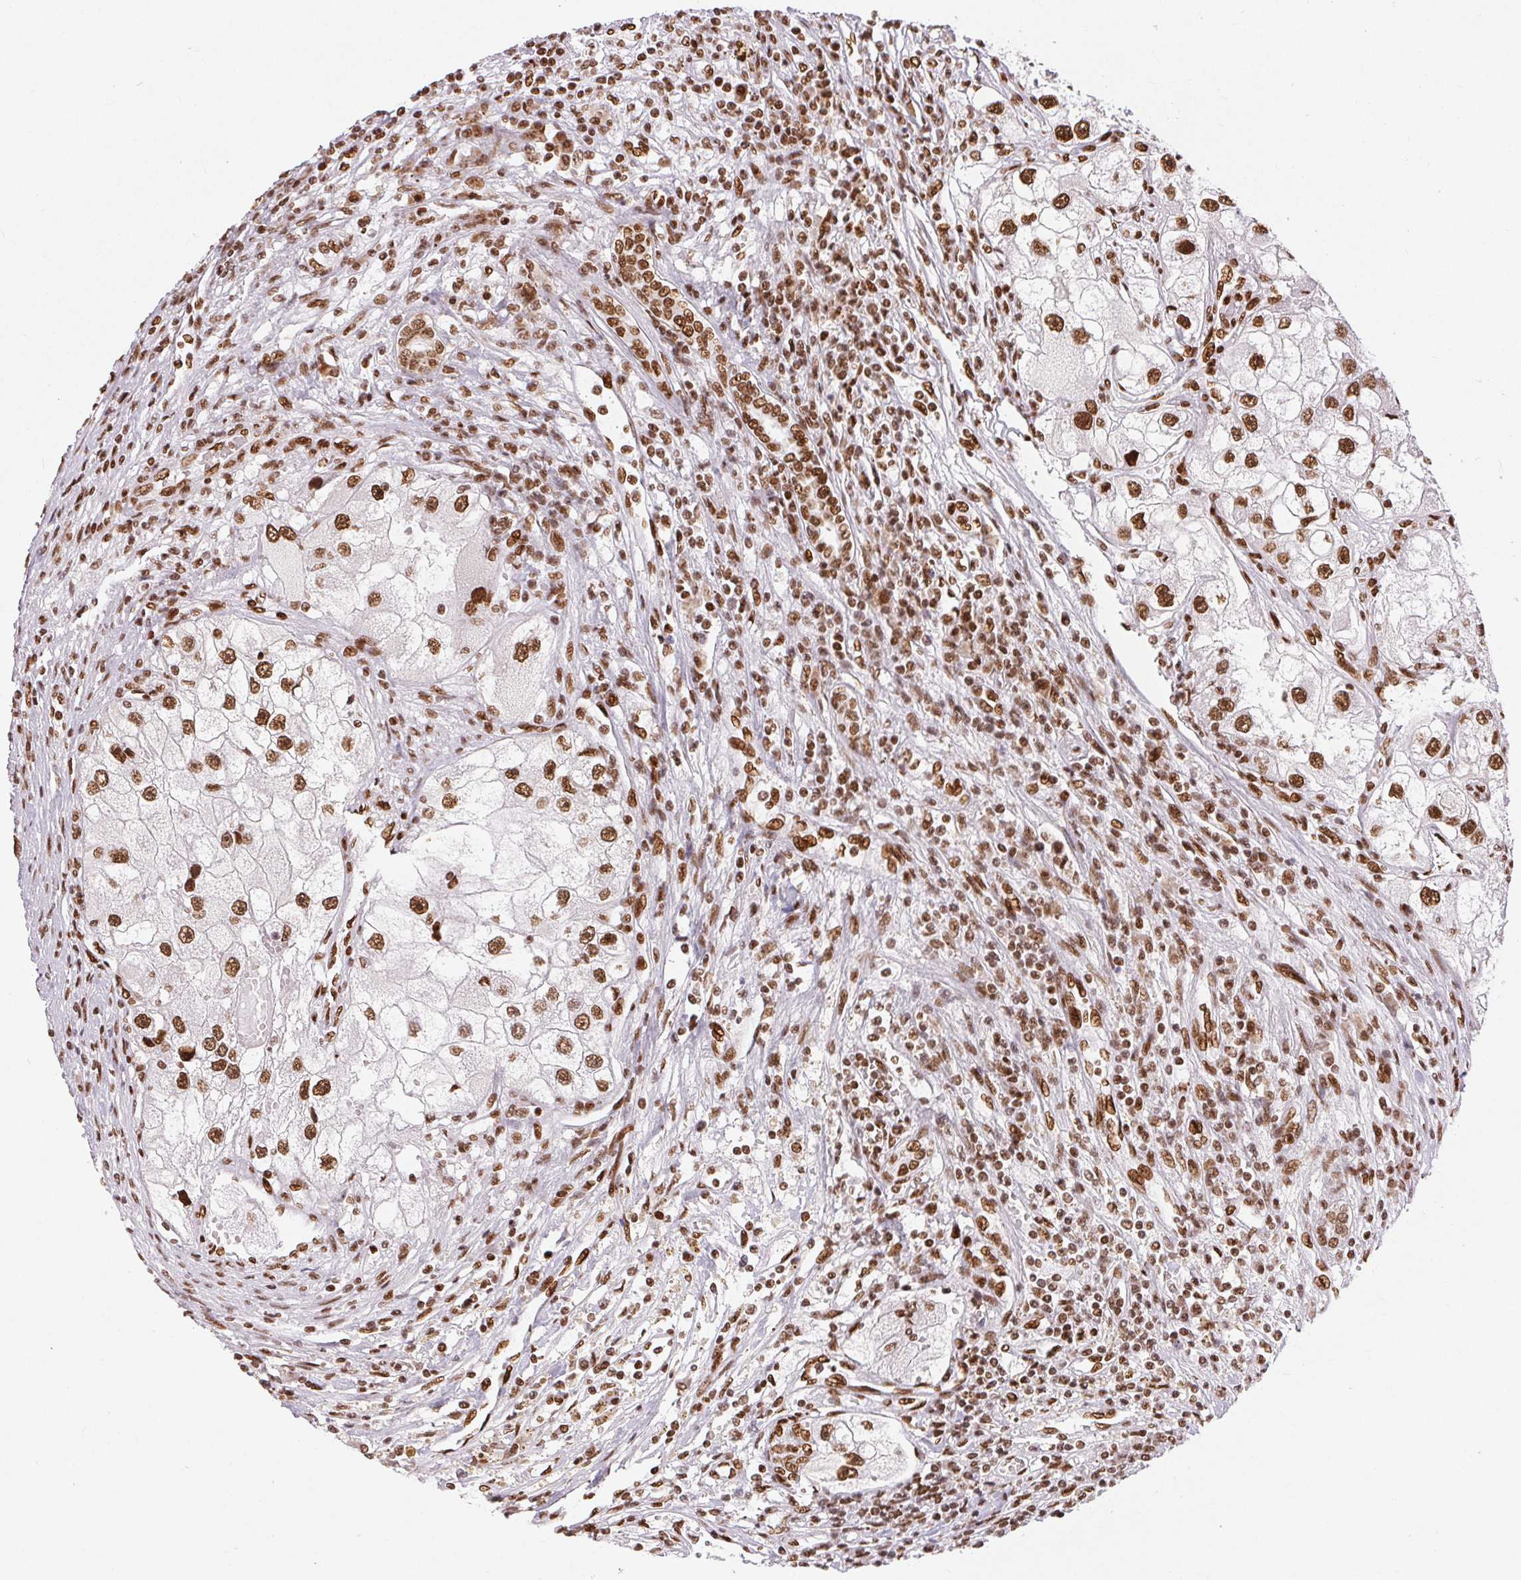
{"staining": {"intensity": "moderate", "quantity": ">75%", "location": "nuclear"}, "tissue": "renal cancer", "cell_type": "Tumor cells", "image_type": "cancer", "snomed": [{"axis": "morphology", "description": "Adenocarcinoma, NOS"}, {"axis": "topography", "description": "Kidney"}], "caption": "Approximately >75% of tumor cells in human renal cancer display moderate nuclear protein staining as visualized by brown immunohistochemical staining.", "gene": "ZNF80", "patient": {"sex": "male", "age": 63}}